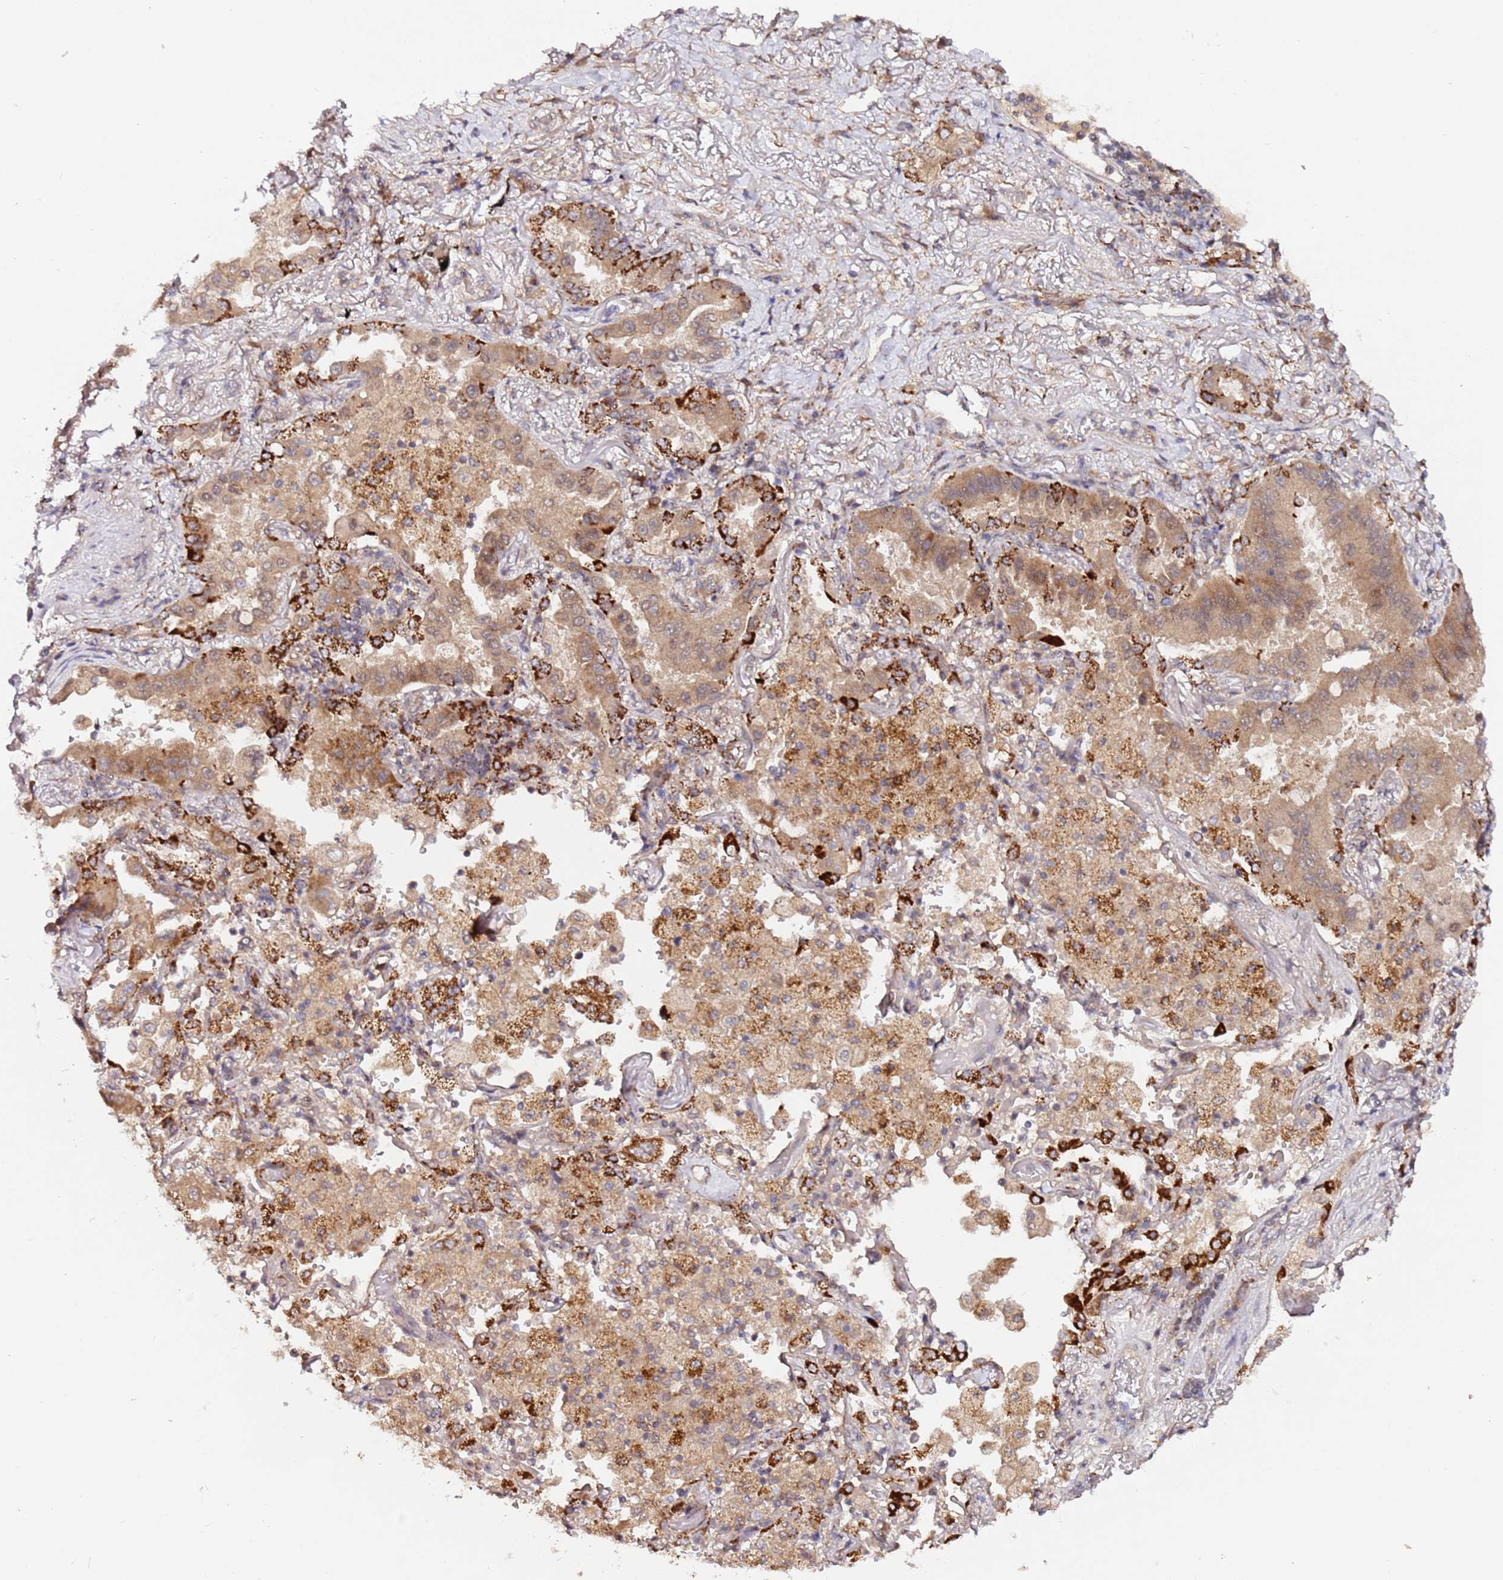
{"staining": {"intensity": "strong", "quantity": "<25%", "location": "cytoplasmic/membranous"}, "tissue": "lung cancer", "cell_type": "Tumor cells", "image_type": "cancer", "snomed": [{"axis": "morphology", "description": "Squamous cell carcinoma, NOS"}, {"axis": "topography", "description": "Lung"}], "caption": "IHC photomicrograph of lung cancer stained for a protein (brown), which reveals medium levels of strong cytoplasmic/membranous positivity in approximately <25% of tumor cells.", "gene": "ALG11", "patient": {"sex": "male", "age": 74}}